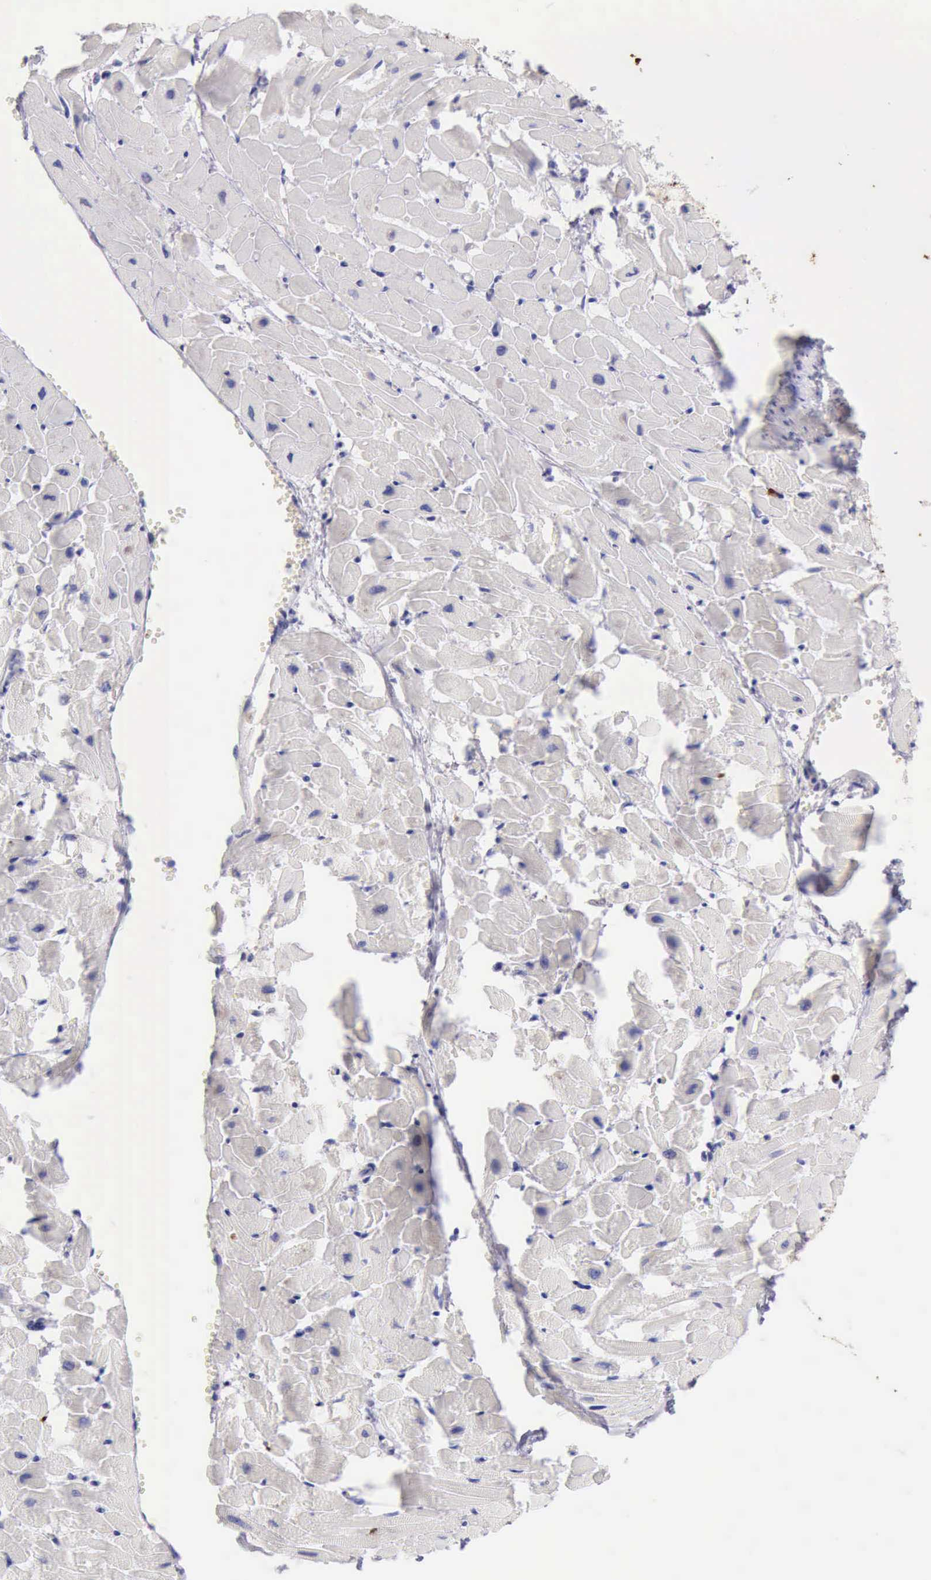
{"staining": {"intensity": "negative", "quantity": "none", "location": "none"}, "tissue": "heart muscle", "cell_type": "Cardiomyocytes", "image_type": "normal", "snomed": [{"axis": "morphology", "description": "Normal tissue, NOS"}, {"axis": "topography", "description": "Heart"}], "caption": "Photomicrograph shows no significant protein staining in cardiomyocytes of normal heart muscle. (DAB (3,3'-diaminobenzidine) immunohistochemistry (IHC), high magnification).", "gene": "CSTA", "patient": {"sex": "female", "age": 19}}